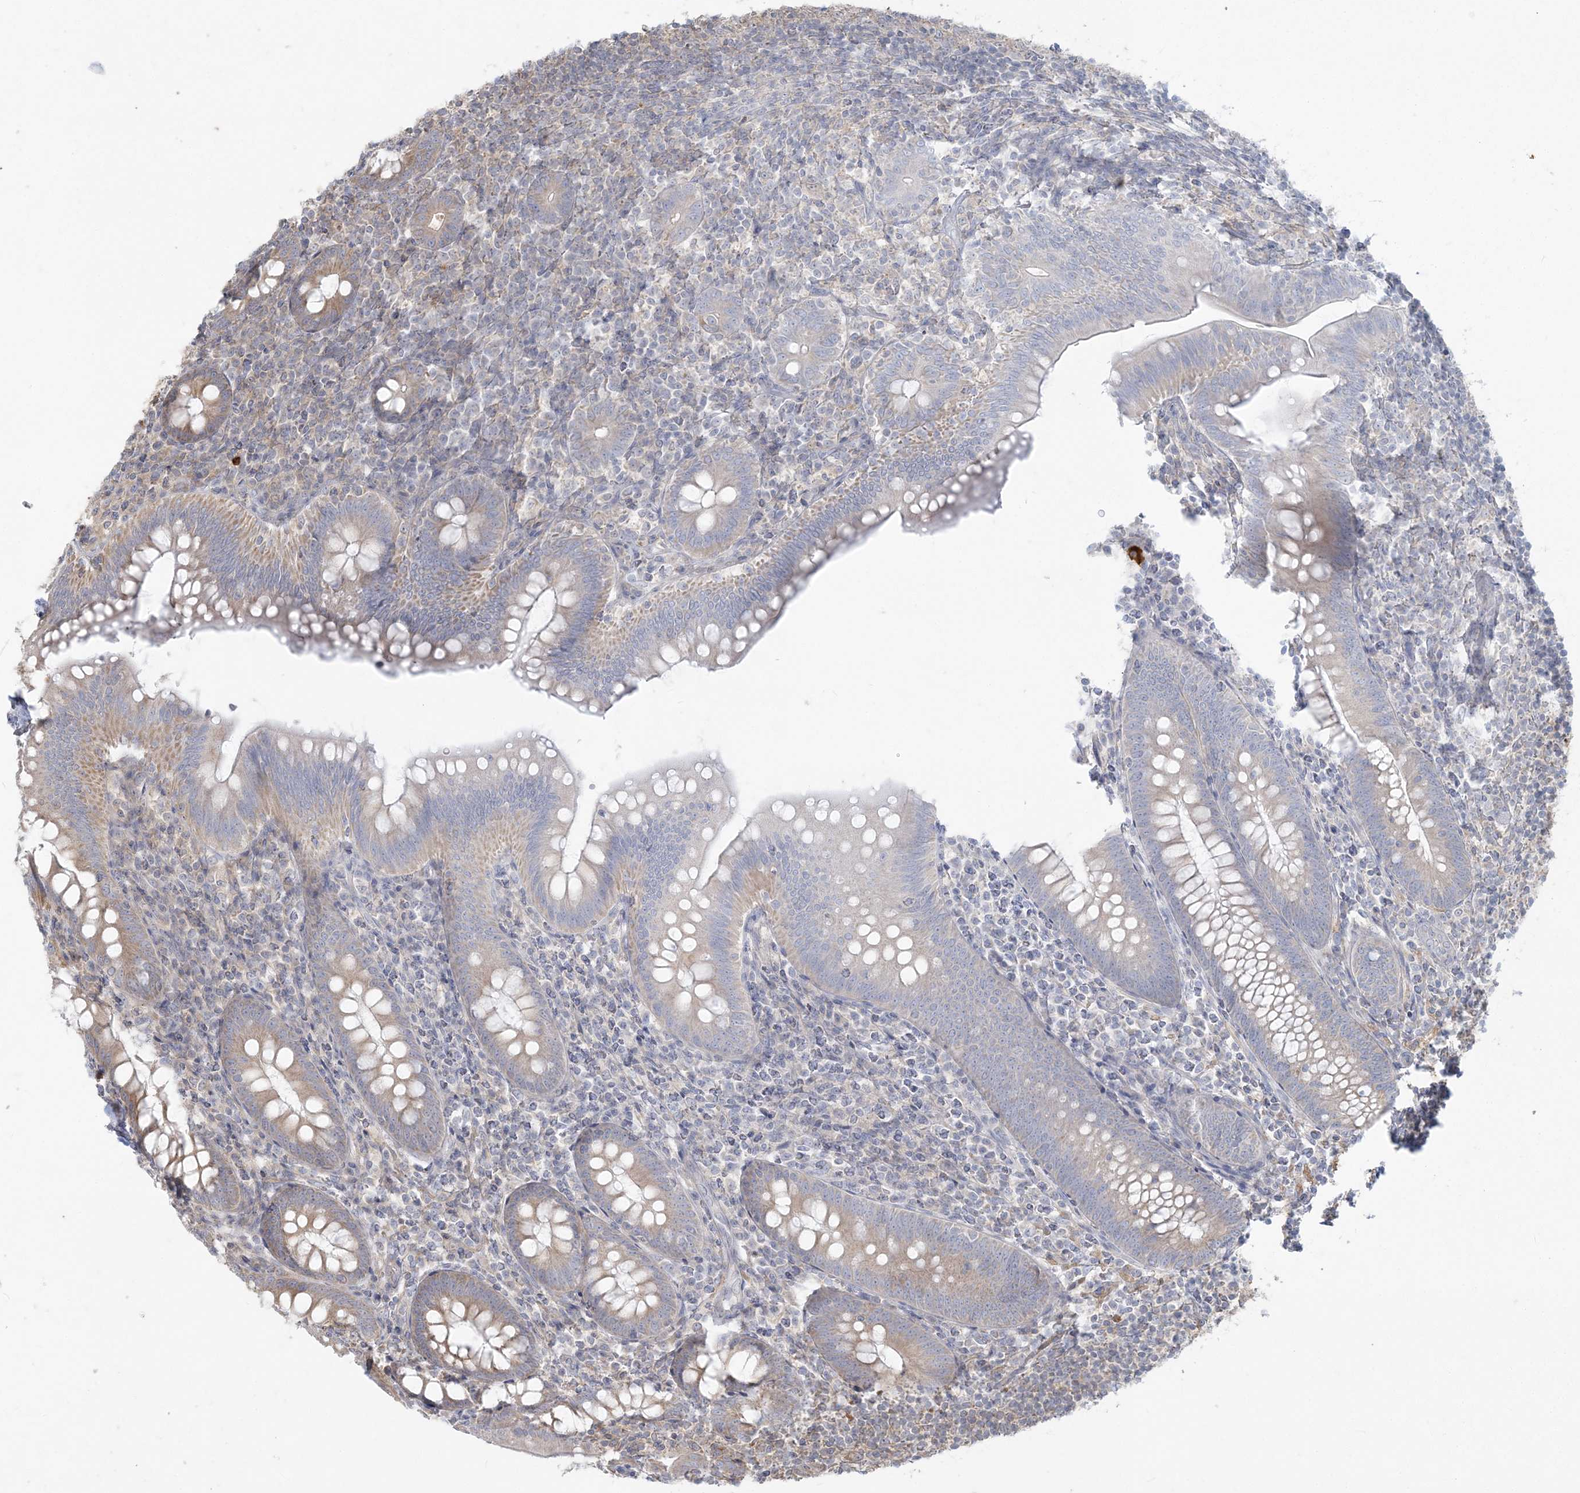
{"staining": {"intensity": "moderate", "quantity": "25%-75%", "location": "cytoplasmic/membranous"}, "tissue": "appendix", "cell_type": "Glandular cells", "image_type": "normal", "snomed": [{"axis": "morphology", "description": "Normal tissue, NOS"}, {"axis": "topography", "description": "Appendix"}], "caption": "This photomicrograph reveals immunohistochemistry (IHC) staining of unremarkable appendix, with medium moderate cytoplasmic/membranous expression in about 25%-75% of glandular cells.", "gene": "ZC3H6", "patient": {"sex": "male", "age": 14}}